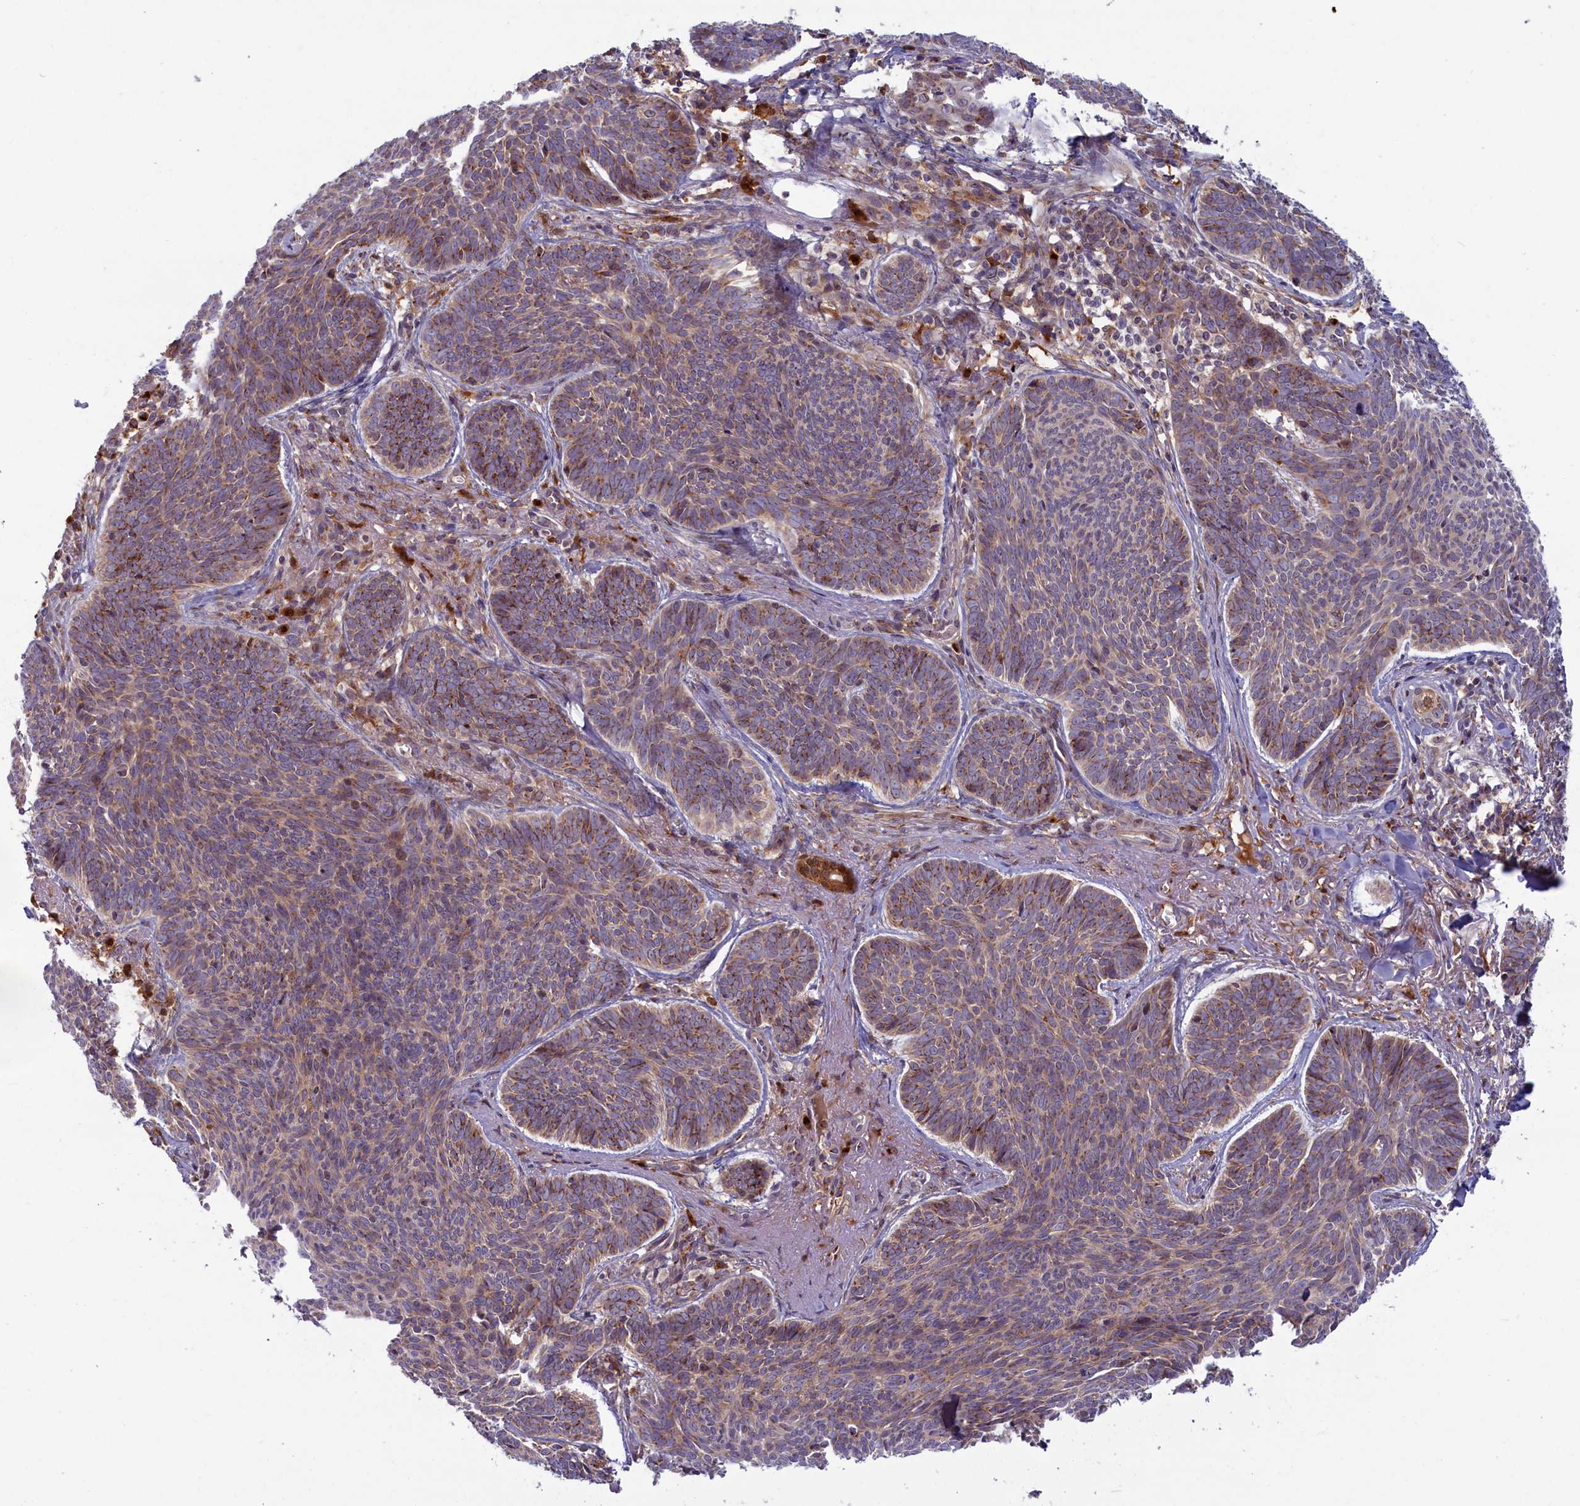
{"staining": {"intensity": "moderate", "quantity": "25%-75%", "location": "cytoplasmic/membranous"}, "tissue": "skin cancer", "cell_type": "Tumor cells", "image_type": "cancer", "snomed": [{"axis": "morphology", "description": "Basal cell carcinoma"}, {"axis": "topography", "description": "Skin"}], "caption": "This is an image of immunohistochemistry (IHC) staining of skin cancer, which shows moderate positivity in the cytoplasmic/membranous of tumor cells.", "gene": "BLVRB", "patient": {"sex": "female", "age": 74}}